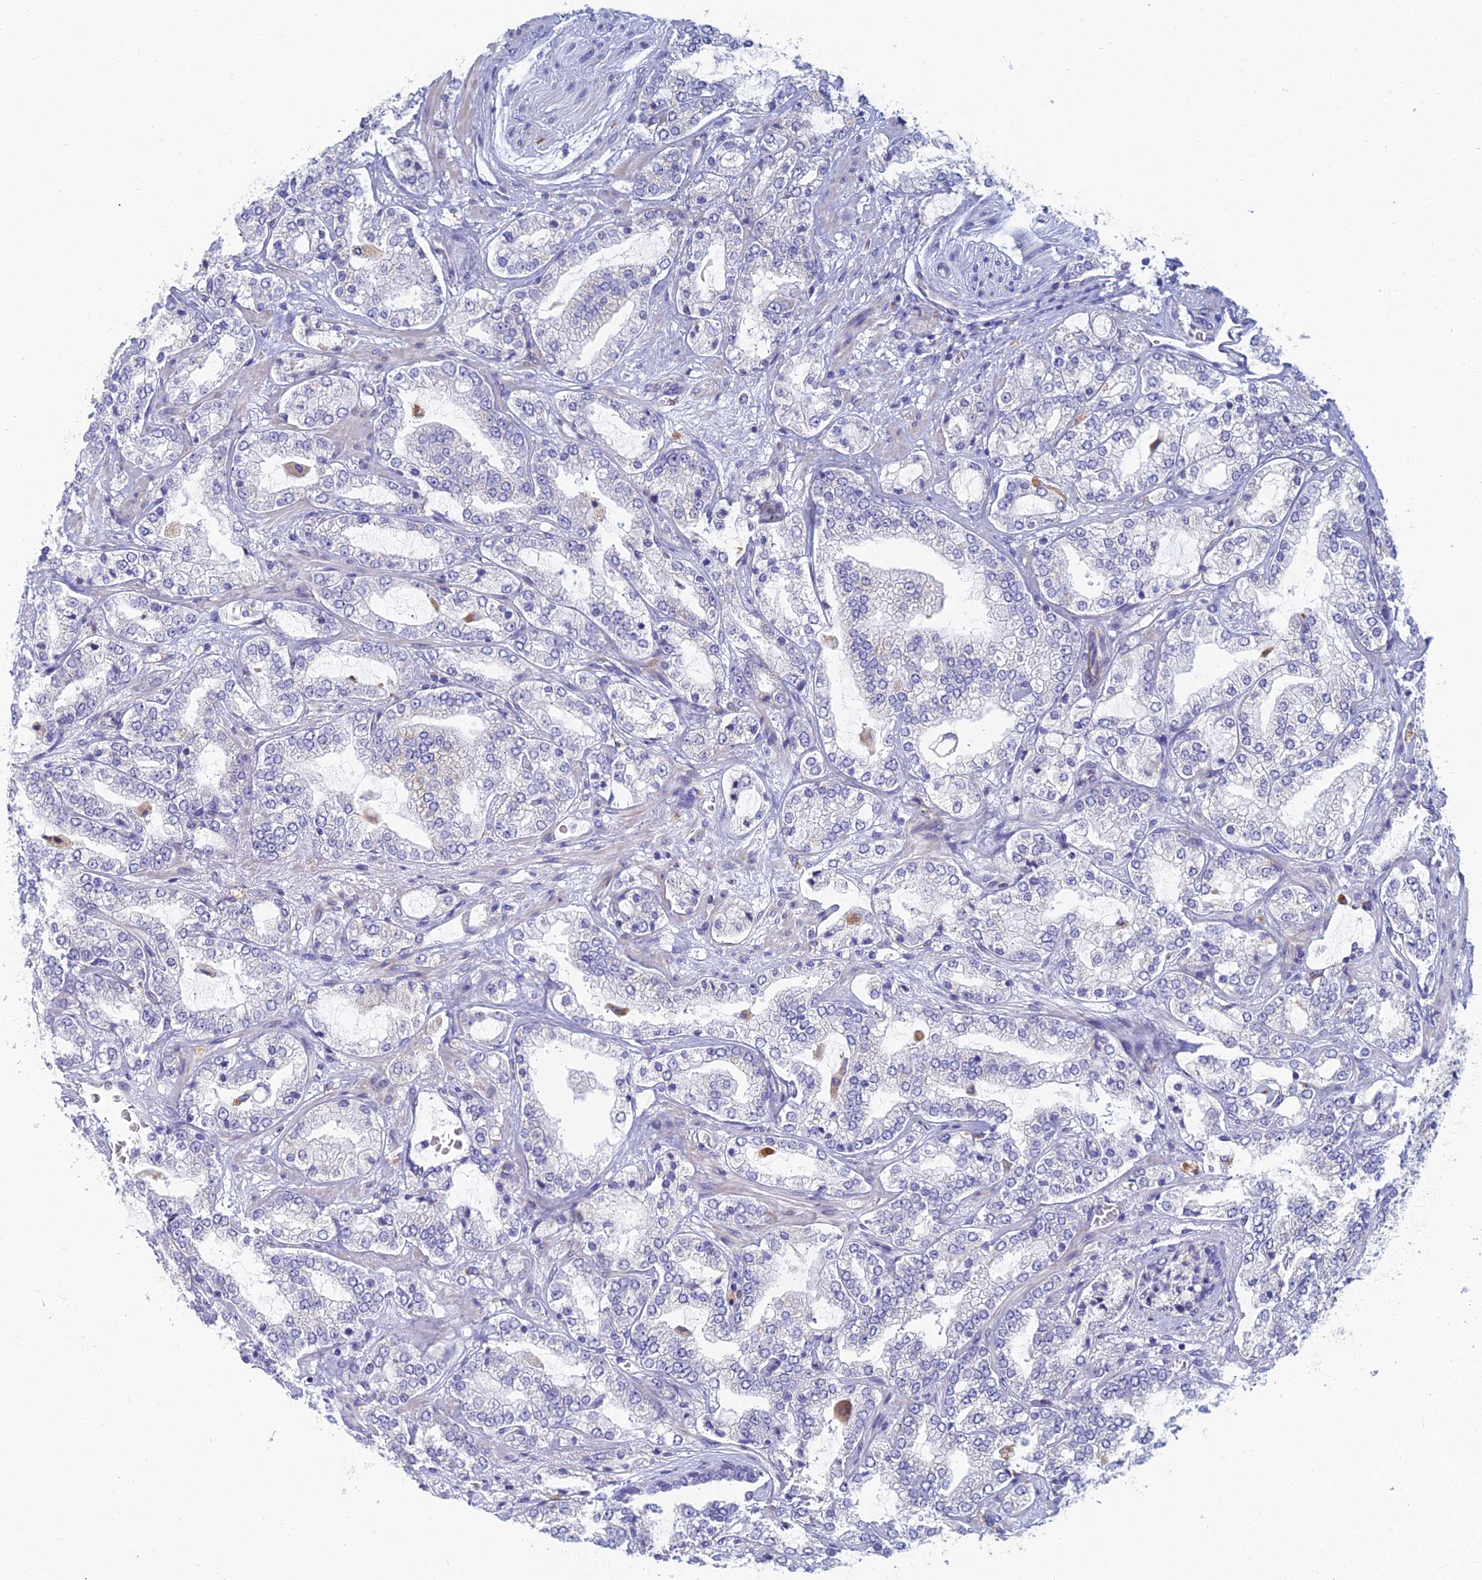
{"staining": {"intensity": "negative", "quantity": "none", "location": "none"}, "tissue": "prostate cancer", "cell_type": "Tumor cells", "image_type": "cancer", "snomed": [{"axis": "morphology", "description": "Adenocarcinoma, High grade"}, {"axis": "topography", "description": "Prostate"}], "caption": "DAB (3,3'-diaminobenzidine) immunohistochemical staining of prostate adenocarcinoma (high-grade) exhibits no significant expression in tumor cells.", "gene": "FERD3L", "patient": {"sex": "male", "age": 64}}